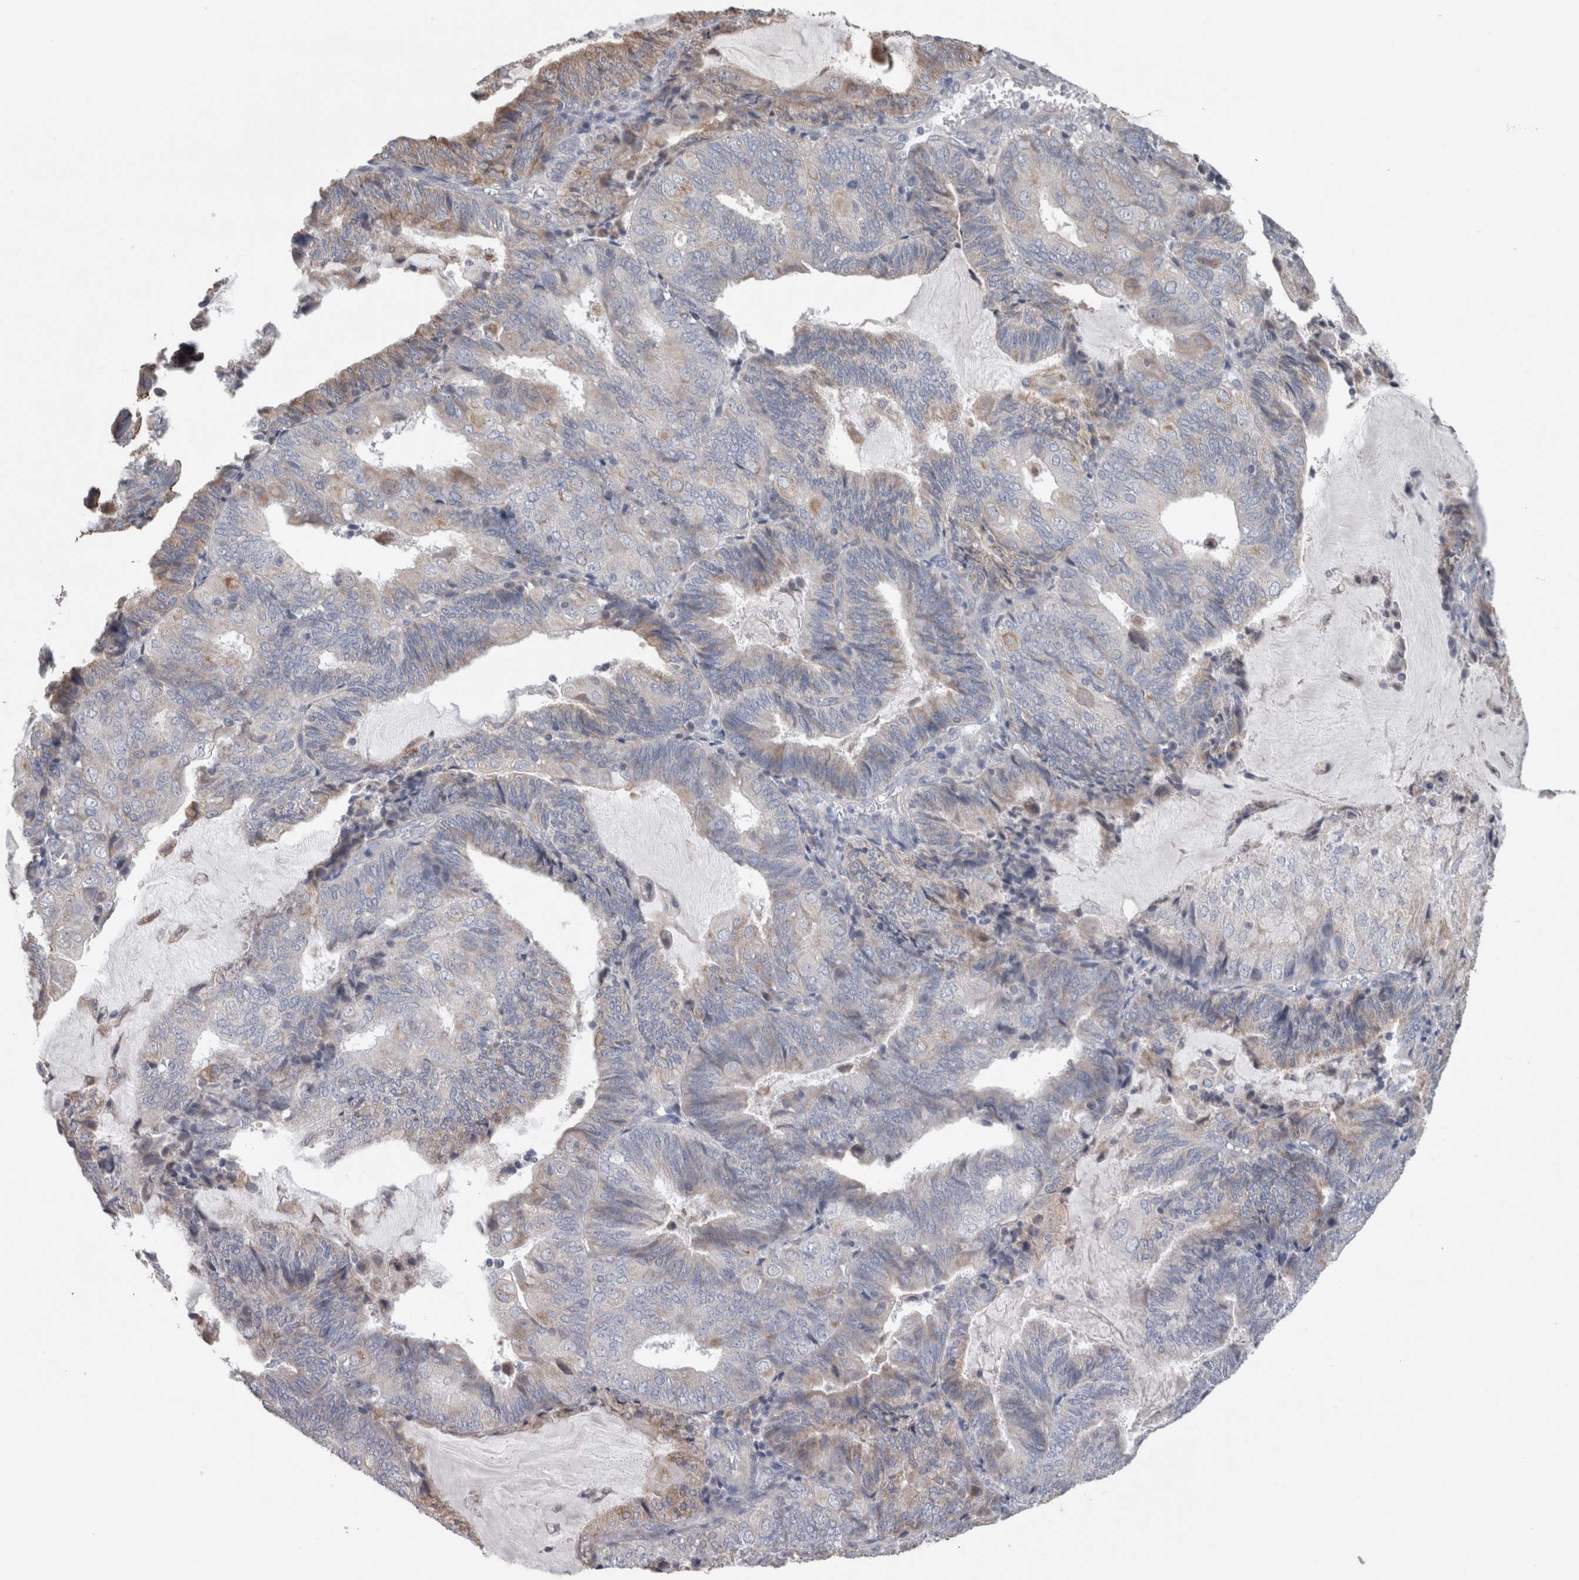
{"staining": {"intensity": "negative", "quantity": "none", "location": "none"}, "tissue": "endometrial cancer", "cell_type": "Tumor cells", "image_type": "cancer", "snomed": [{"axis": "morphology", "description": "Adenocarcinoma, NOS"}, {"axis": "topography", "description": "Endometrium"}], "caption": "An image of human adenocarcinoma (endometrial) is negative for staining in tumor cells. The staining is performed using DAB (3,3'-diaminobenzidine) brown chromogen with nuclei counter-stained in using hematoxylin.", "gene": "GDAP1", "patient": {"sex": "female", "age": 81}}